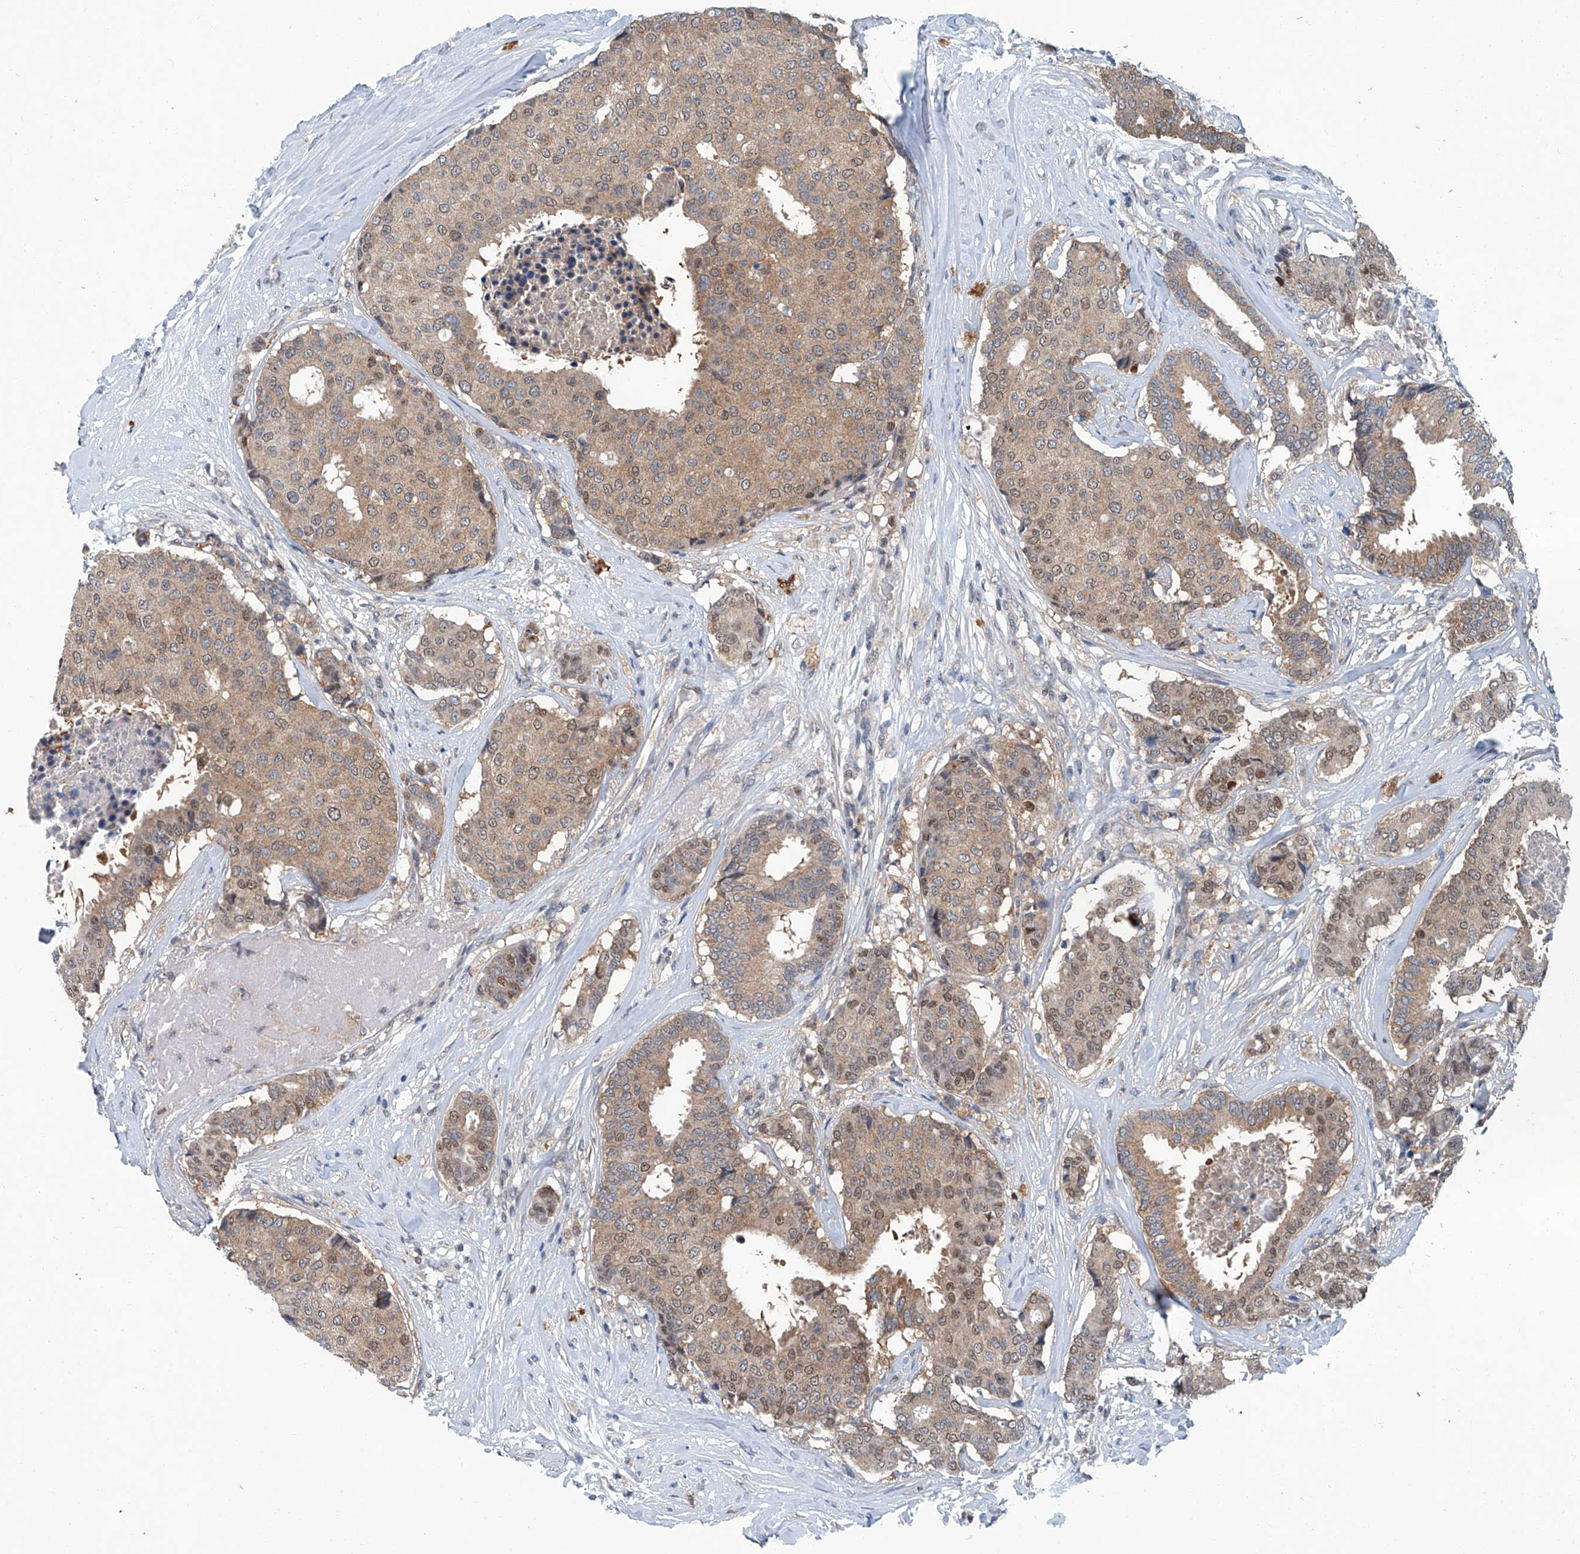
{"staining": {"intensity": "moderate", "quantity": ">75%", "location": "cytoplasmic/membranous,nuclear"}, "tissue": "breast cancer", "cell_type": "Tumor cells", "image_type": "cancer", "snomed": [{"axis": "morphology", "description": "Duct carcinoma"}, {"axis": "topography", "description": "Breast"}], "caption": "Moderate cytoplasmic/membranous and nuclear expression is seen in approximately >75% of tumor cells in breast cancer (invasive ductal carcinoma).", "gene": "CLK1", "patient": {"sex": "female", "age": 75}}